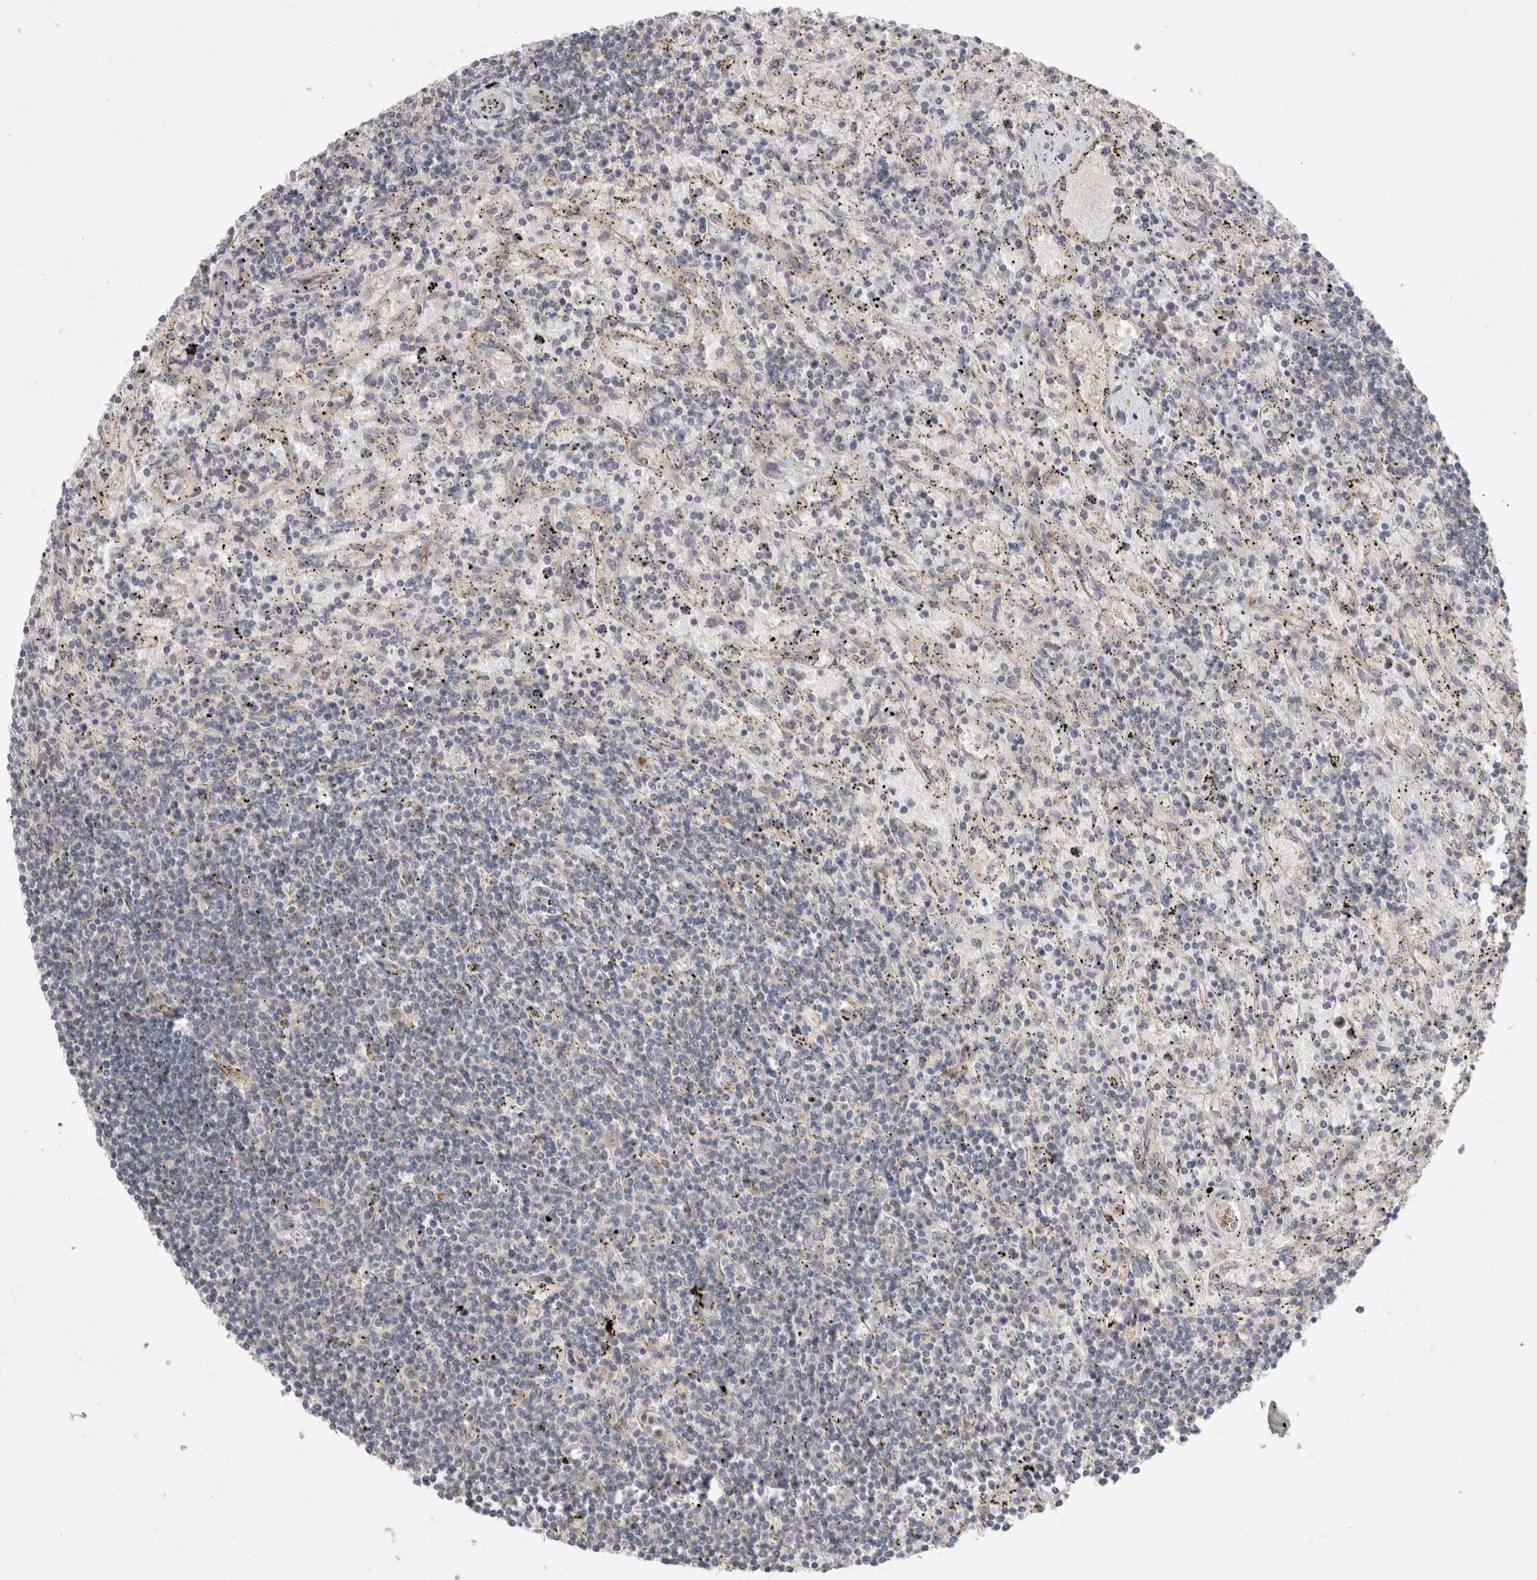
{"staining": {"intensity": "negative", "quantity": "none", "location": "none"}, "tissue": "lymphoma", "cell_type": "Tumor cells", "image_type": "cancer", "snomed": [{"axis": "morphology", "description": "Malignant lymphoma, non-Hodgkin's type, Low grade"}, {"axis": "topography", "description": "Spleen"}], "caption": "Tumor cells show no significant protein positivity in lymphoma.", "gene": "CERS3", "patient": {"sex": "male", "age": 76}}